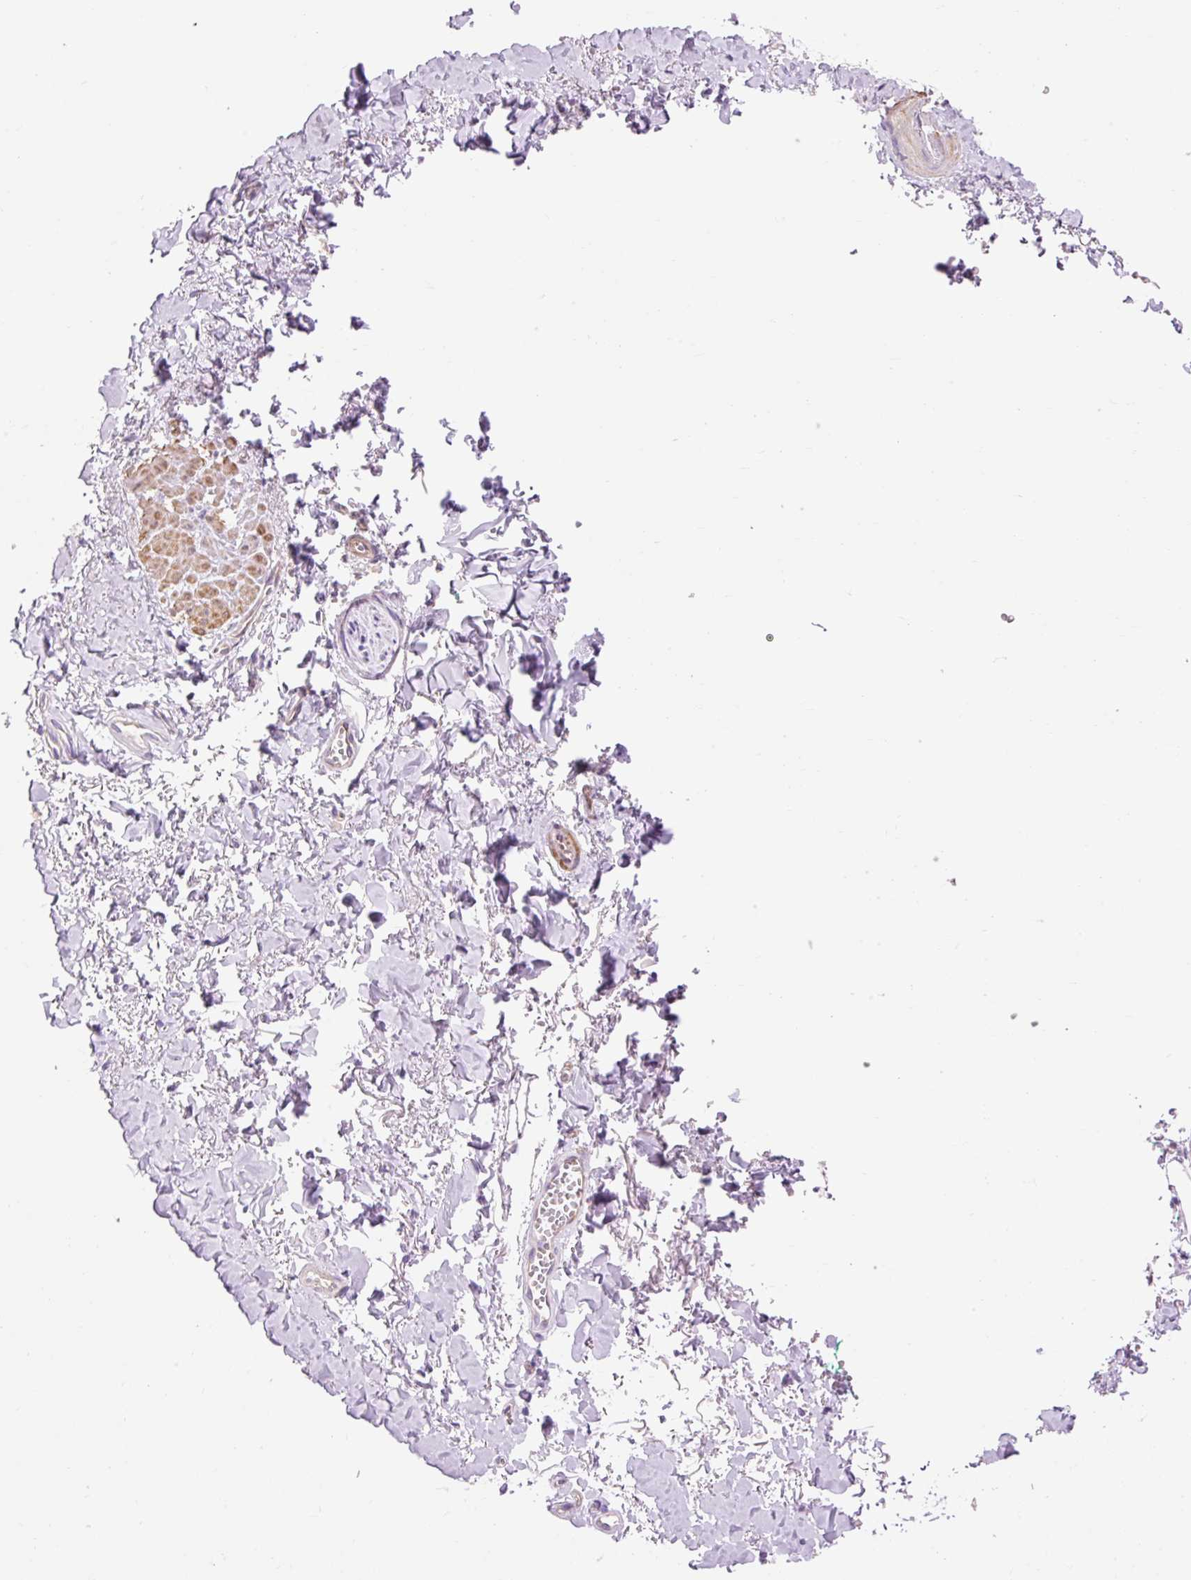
{"staining": {"intensity": "negative", "quantity": "none", "location": "none"}, "tissue": "adipose tissue", "cell_type": "Adipocytes", "image_type": "normal", "snomed": [{"axis": "morphology", "description": "Normal tissue, NOS"}, {"axis": "topography", "description": "Vulva"}, {"axis": "topography", "description": "Vagina"}, {"axis": "topography", "description": "Peripheral nerve tissue"}], "caption": "DAB (3,3'-diaminobenzidine) immunohistochemical staining of unremarkable human adipose tissue exhibits no significant expression in adipocytes.", "gene": "IMMT", "patient": {"sex": "female", "age": 66}}